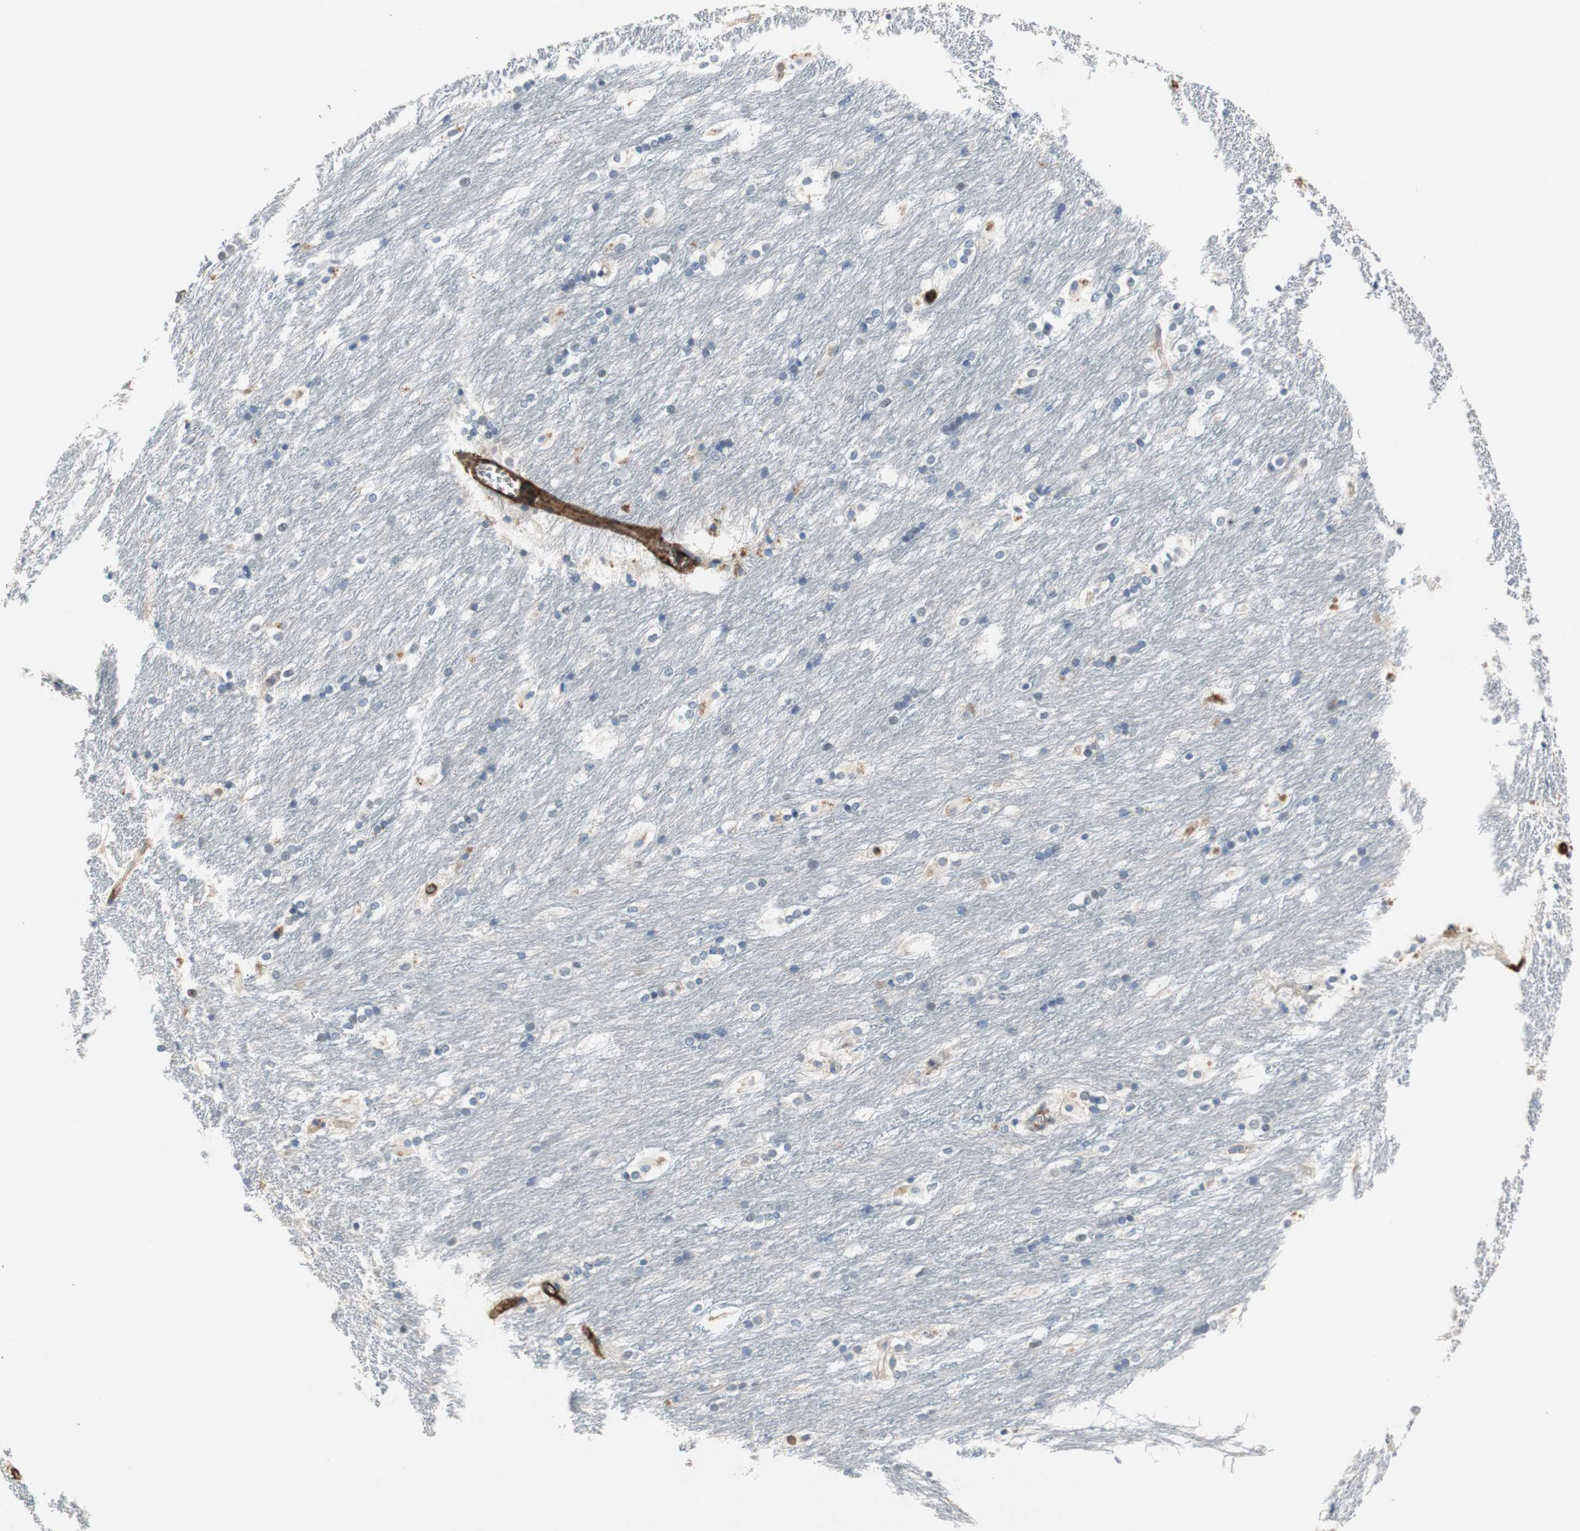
{"staining": {"intensity": "strong", "quantity": "<25%", "location": "cytoplasmic/membranous"}, "tissue": "caudate", "cell_type": "Glial cells", "image_type": "normal", "snomed": [{"axis": "morphology", "description": "Normal tissue, NOS"}, {"axis": "topography", "description": "Lateral ventricle wall"}], "caption": "Immunohistochemical staining of benign human caudate reveals <25% levels of strong cytoplasmic/membranous protein expression in approximately <25% of glial cells. (DAB (3,3'-diaminobenzidine) IHC with brightfield microscopy, high magnification).", "gene": "ALPL", "patient": {"sex": "female", "age": 19}}